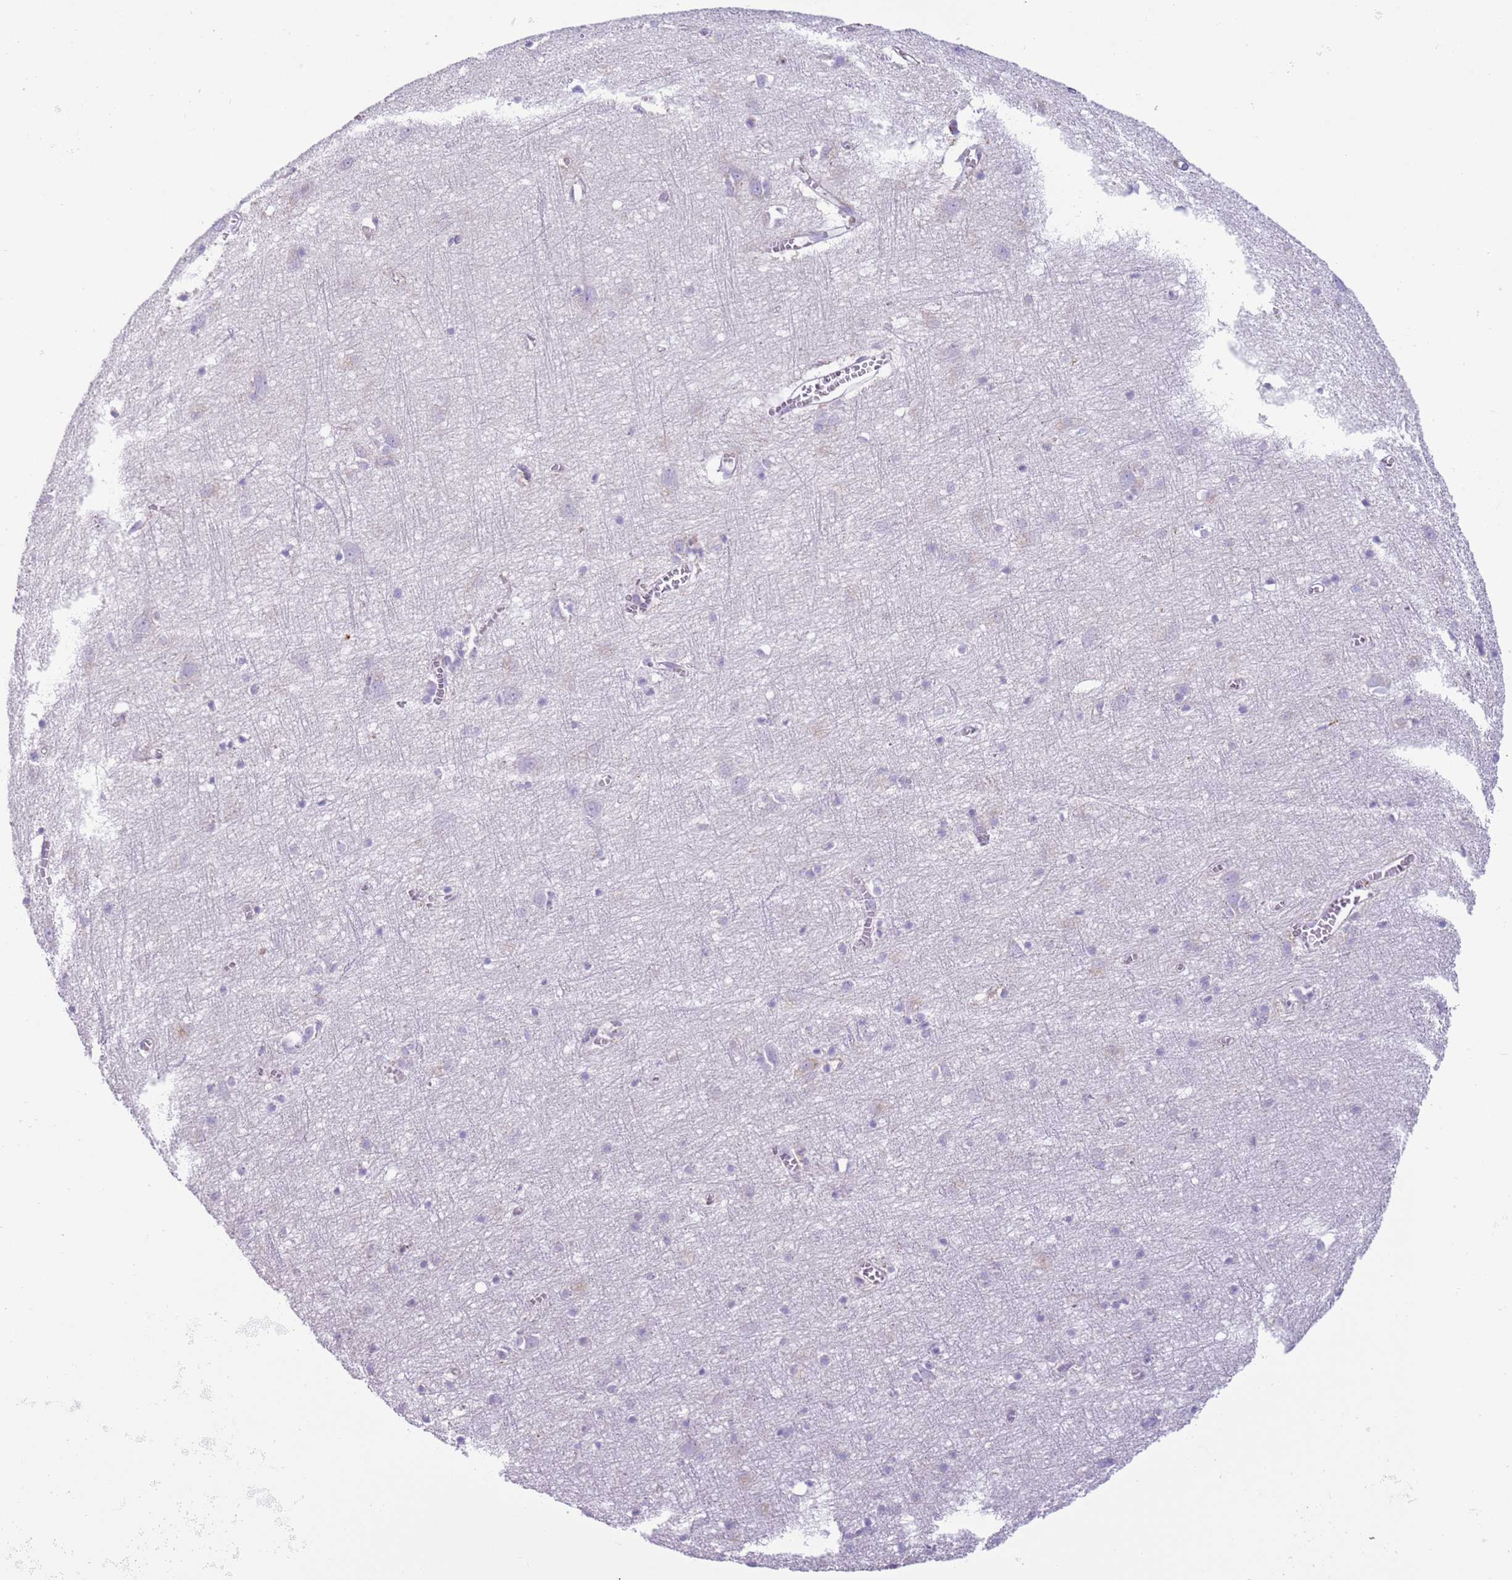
{"staining": {"intensity": "negative", "quantity": "none", "location": "none"}, "tissue": "cerebral cortex", "cell_type": "Endothelial cells", "image_type": "normal", "snomed": [{"axis": "morphology", "description": "Normal tissue, NOS"}, {"axis": "topography", "description": "Cerebral cortex"}], "caption": "A high-resolution photomicrograph shows immunohistochemistry (IHC) staining of unremarkable cerebral cortex, which displays no significant positivity in endothelial cells.", "gene": "OAF", "patient": {"sex": "female", "age": 64}}